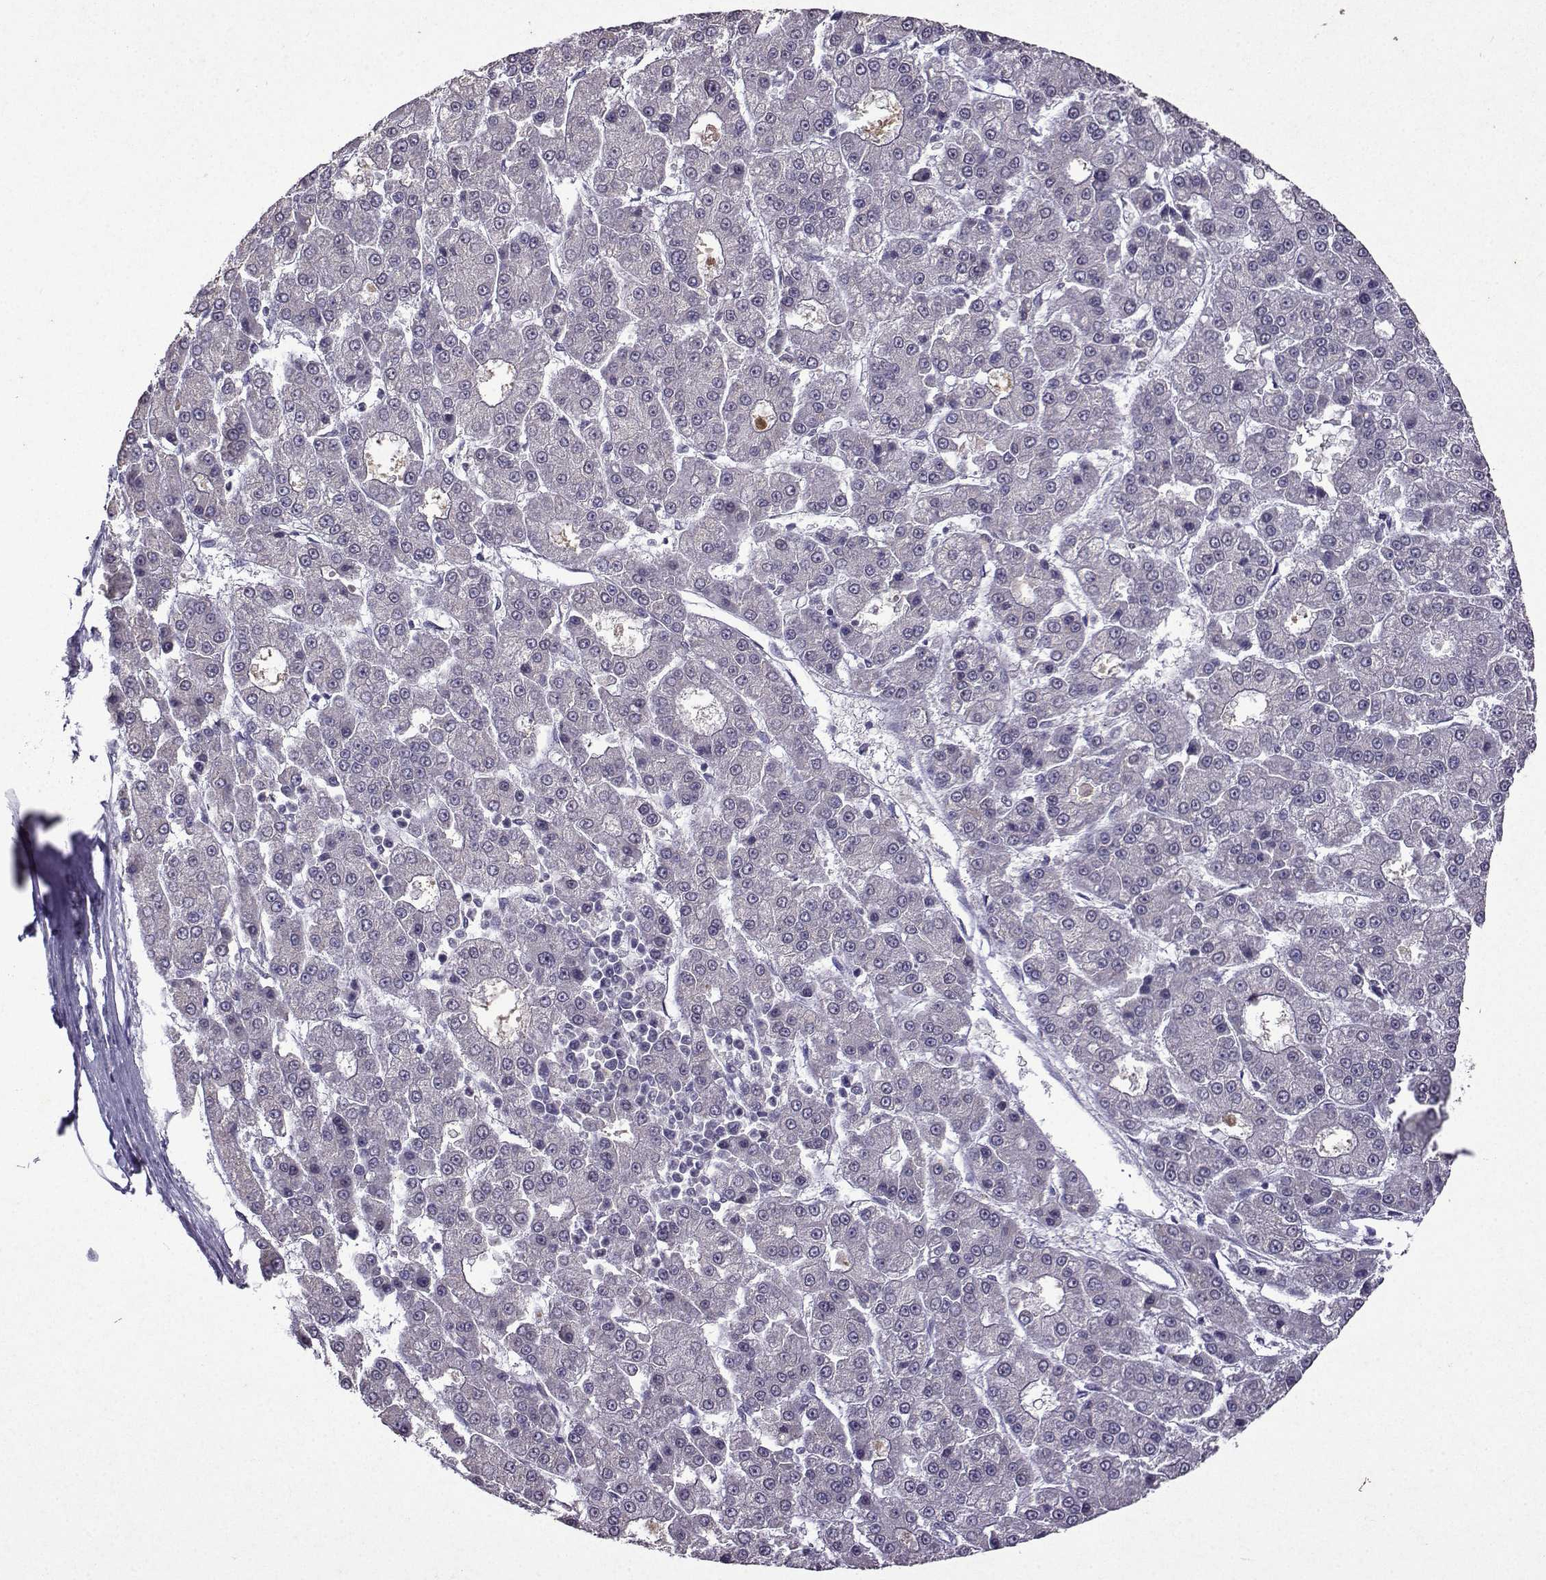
{"staining": {"intensity": "negative", "quantity": "none", "location": "none"}, "tissue": "liver cancer", "cell_type": "Tumor cells", "image_type": "cancer", "snomed": [{"axis": "morphology", "description": "Carcinoma, Hepatocellular, NOS"}, {"axis": "topography", "description": "Liver"}], "caption": "High magnification brightfield microscopy of hepatocellular carcinoma (liver) stained with DAB (3,3'-diaminobenzidine) (brown) and counterstained with hematoxylin (blue): tumor cells show no significant positivity.", "gene": "CCL28", "patient": {"sex": "male", "age": 70}}